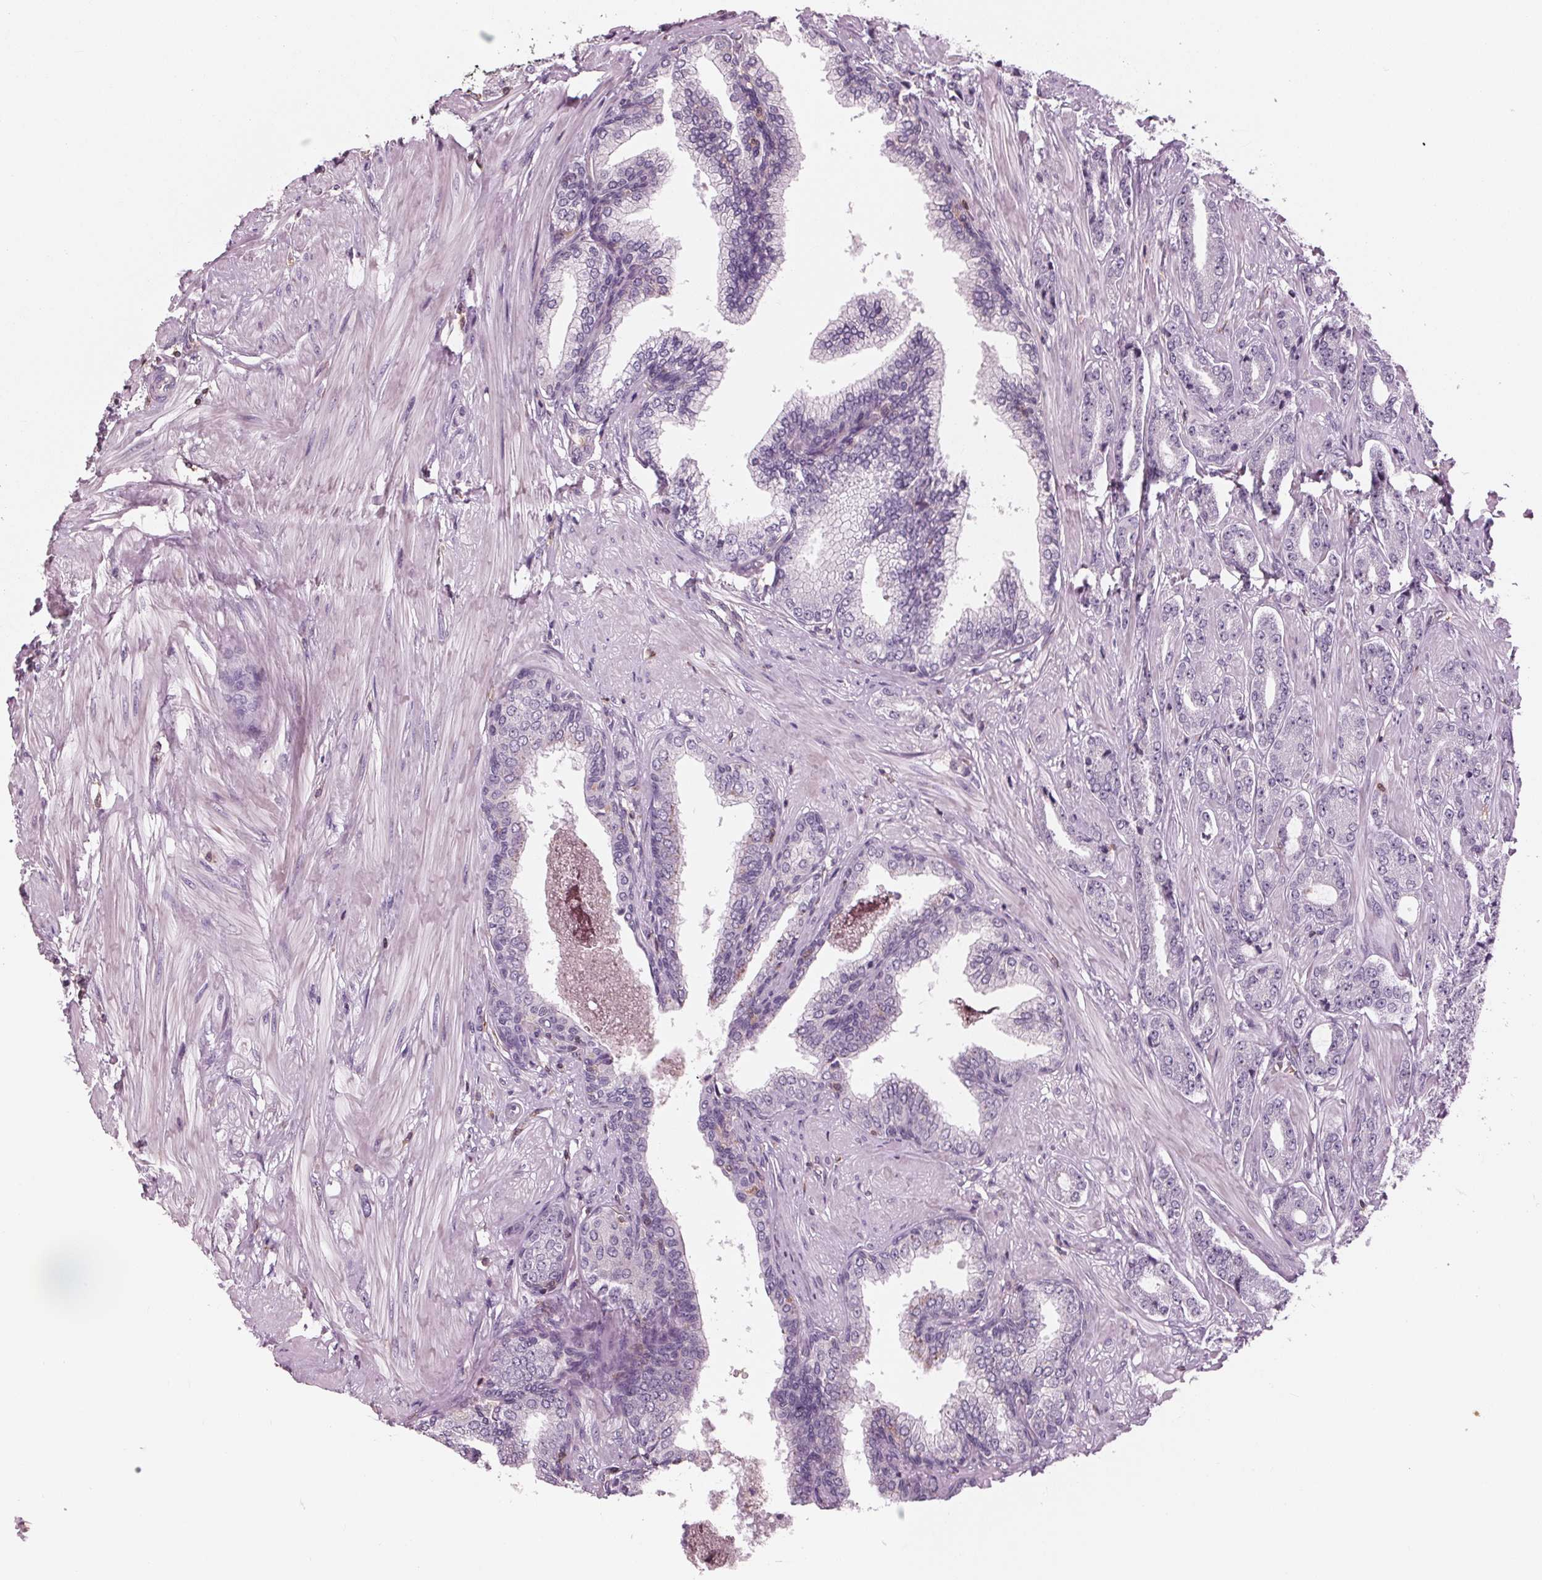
{"staining": {"intensity": "negative", "quantity": "none", "location": "none"}, "tissue": "prostate cancer", "cell_type": "Tumor cells", "image_type": "cancer", "snomed": [{"axis": "morphology", "description": "Adenocarcinoma, Low grade"}, {"axis": "topography", "description": "Prostate"}], "caption": "This is an immunohistochemistry (IHC) photomicrograph of human adenocarcinoma (low-grade) (prostate). There is no positivity in tumor cells.", "gene": "ARHGAP25", "patient": {"sex": "male", "age": 55}}